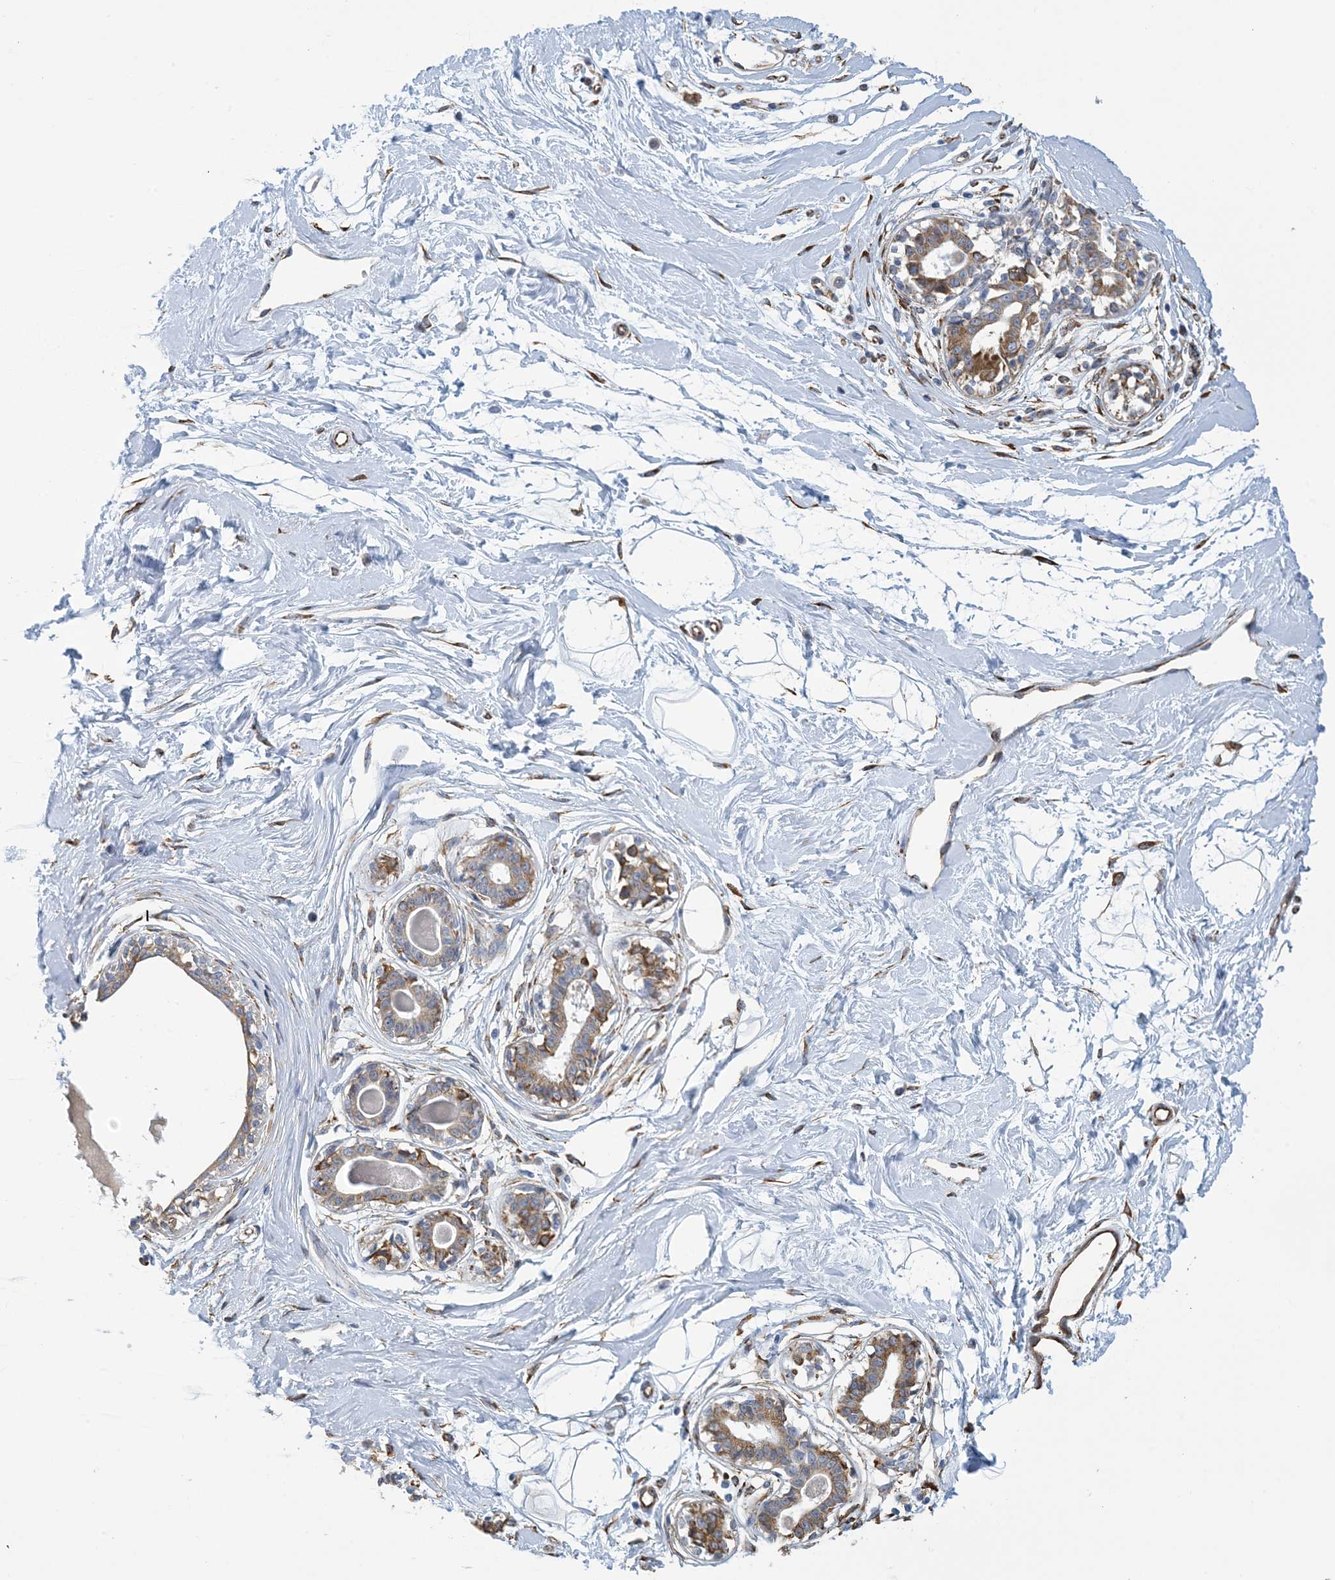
{"staining": {"intensity": "negative", "quantity": "none", "location": "none"}, "tissue": "breast", "cell_type": "Adipocytes", "image_type": "normal", "snomed": [{"axis": "morphology", "description": "Normal tissue, NOS"}, {"axis": "topography", "description": "Breast"}], "caption": "The histopathology image shows no significant staining in adipocytes of breast. (Immunohistochemistry (ihc), brightfield microscopy, high magnification).", "gene": "CCDC14", "patient": {"sex": "female", "age": 45}}